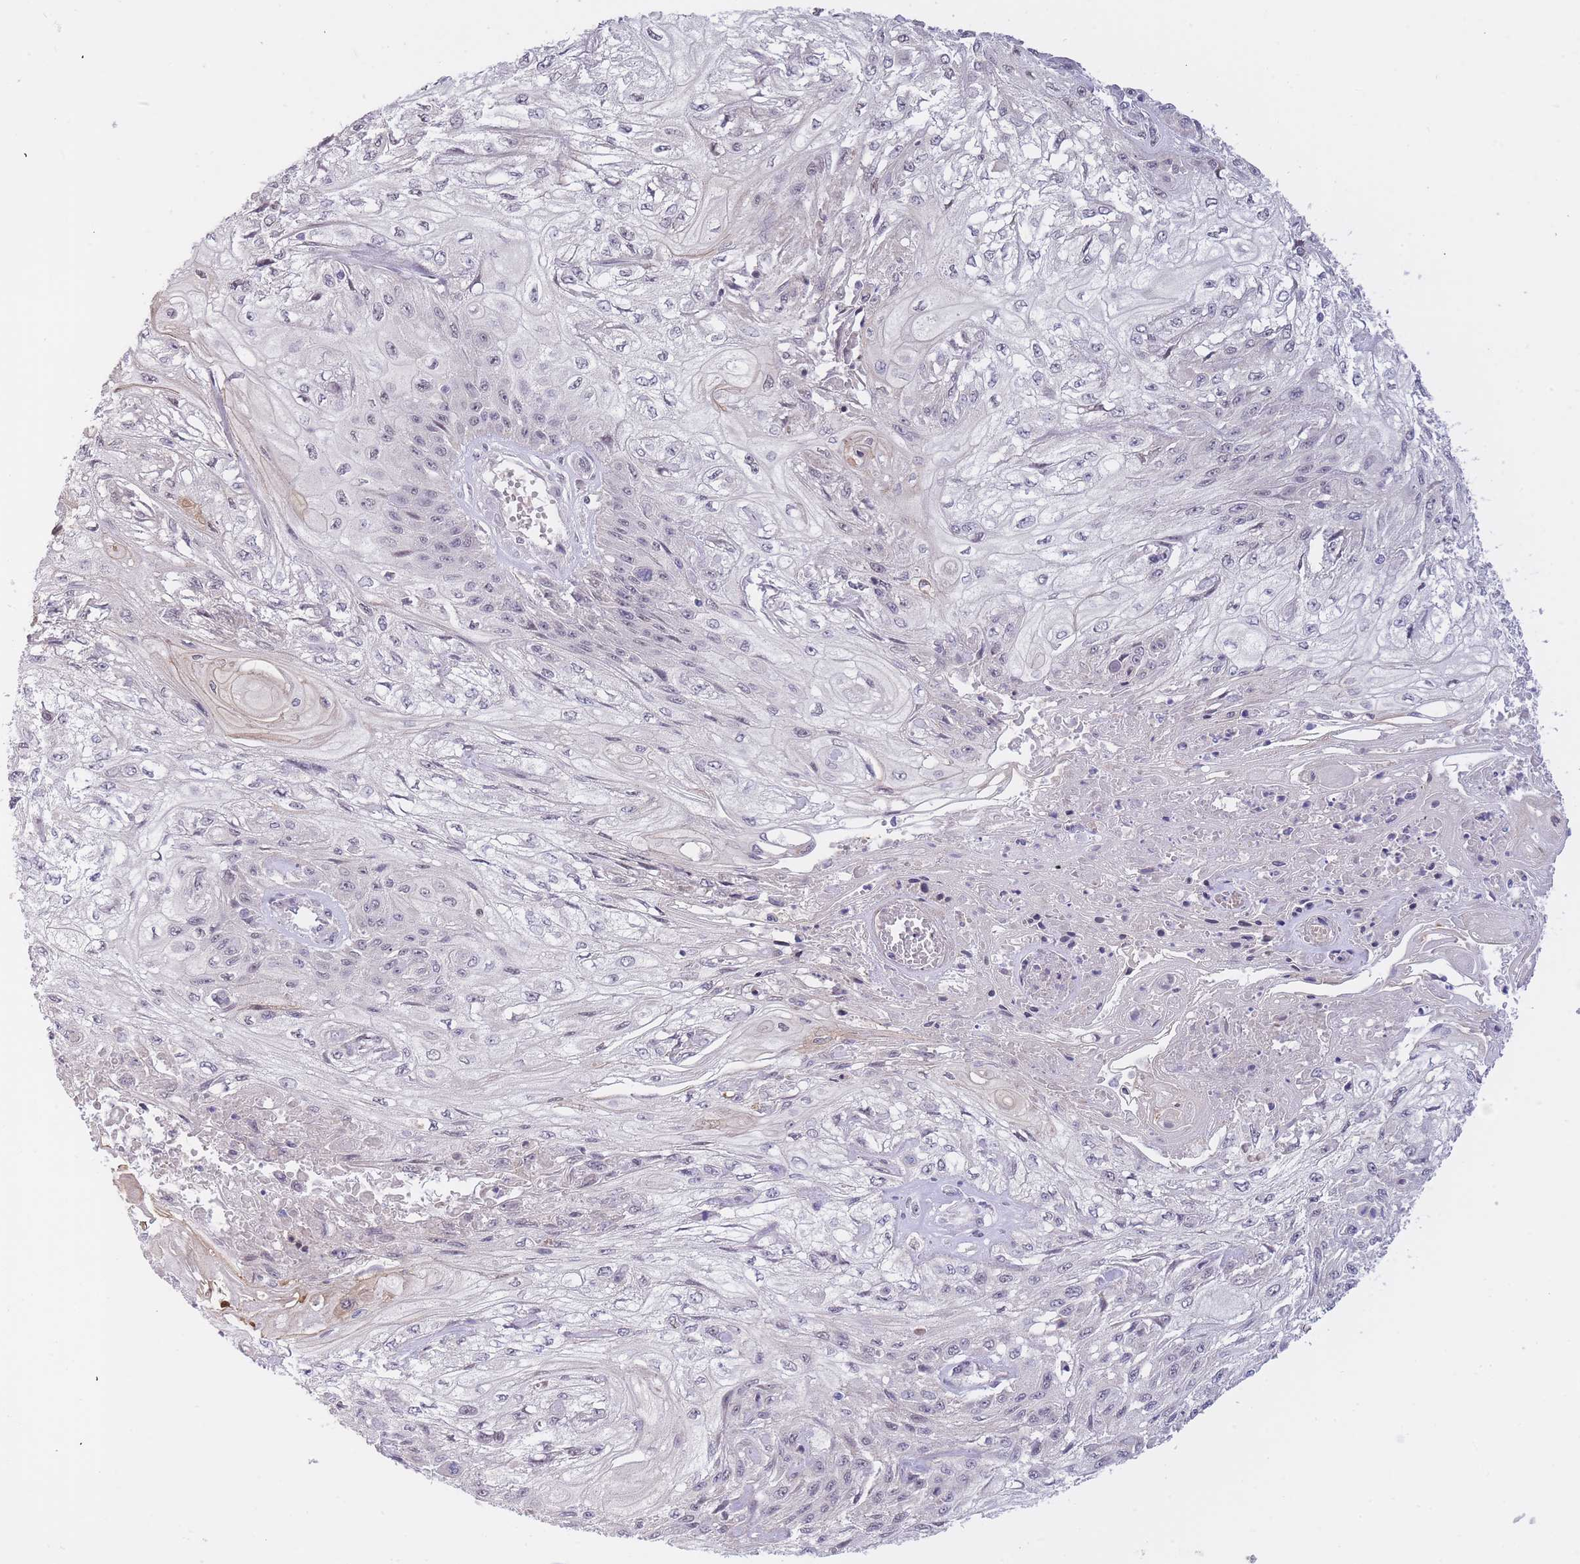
{"staining": {"intensity": "negative", "quantity": "none", "location": "none"}, "tissue": "skin cancer", "cell_type": "Tumor cells", "image_type": "cancer", "snomed": [{"axis": "morphology", "description": "Squamous cell carcinoma, NOS"}, {"axis": "morphology", "description": "Squamous cell carcinoma, metastatic, NOS"}, {"axis": "topography", "description": "Skin"}, {"axis": "topography", "description": "Lymph node"}], "caption": "An image of skin squamous cell carcinoma stained for a protein reveals no brown staining in tumor cells. Nuclei are stained in blue.", "gene": "GOLGA6L25", "patient": {"sex": "male", "age": 75}}